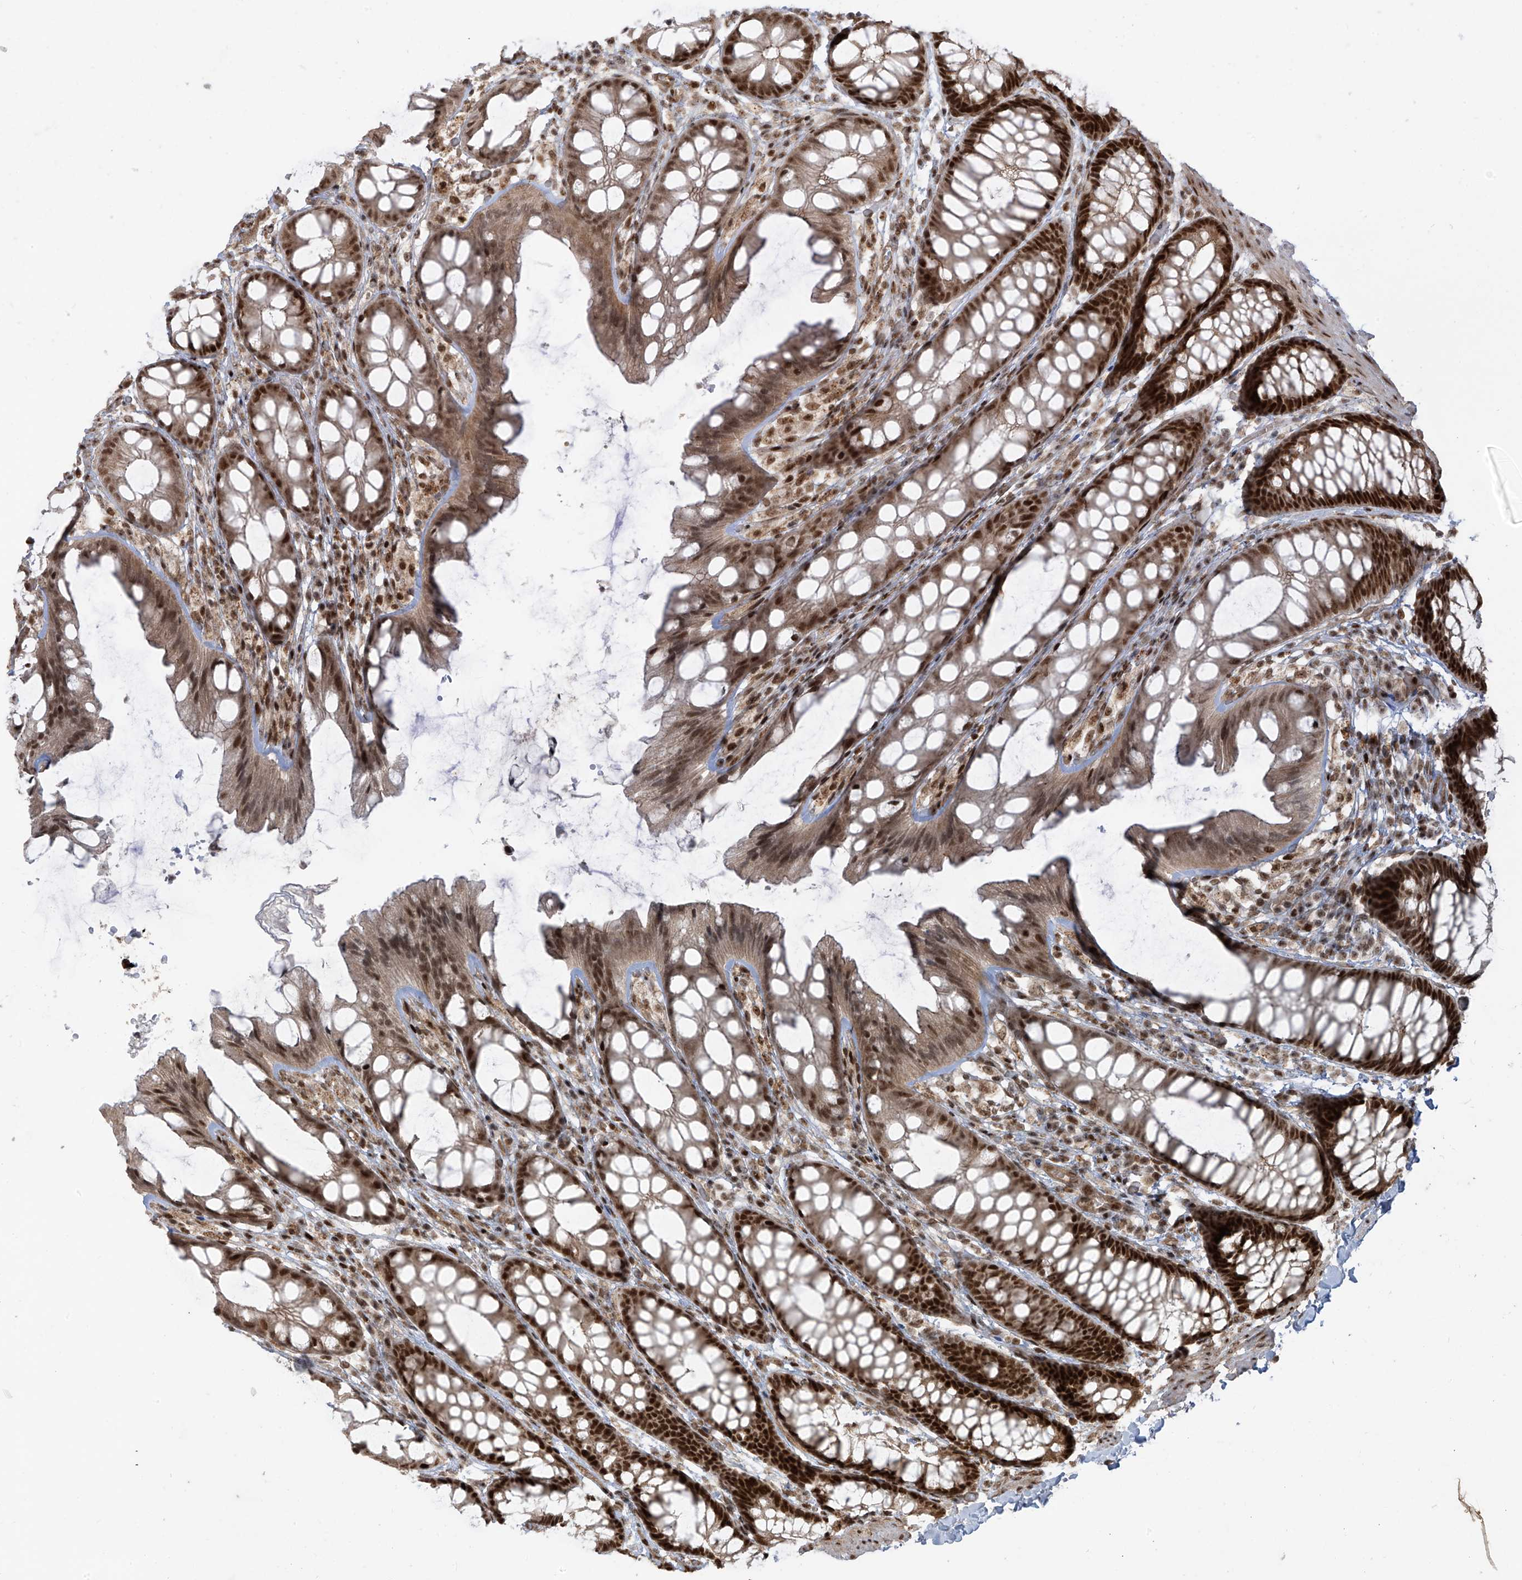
{"staining": {"intensity": "moderate", "quantity": ">75%", "location": "cytoplasmic/membranous"}, "tissue": "colon", "cell_type": "Endothelial cells", "image_type": "normal", "snomed": [{"axis": "morphology", "description": "Normal tissue, NOS"}, {"axis": "topography", "description": "Colon"}], "caption": "High-power microscopy captured an IHC micrograph of unremarkable colon, revealing moderate cytoplasmic/membranous expression in about >75% of endothelial cells.", "gene": "ARHGEF3", "patient": {"sex": "male", "age": 47}}